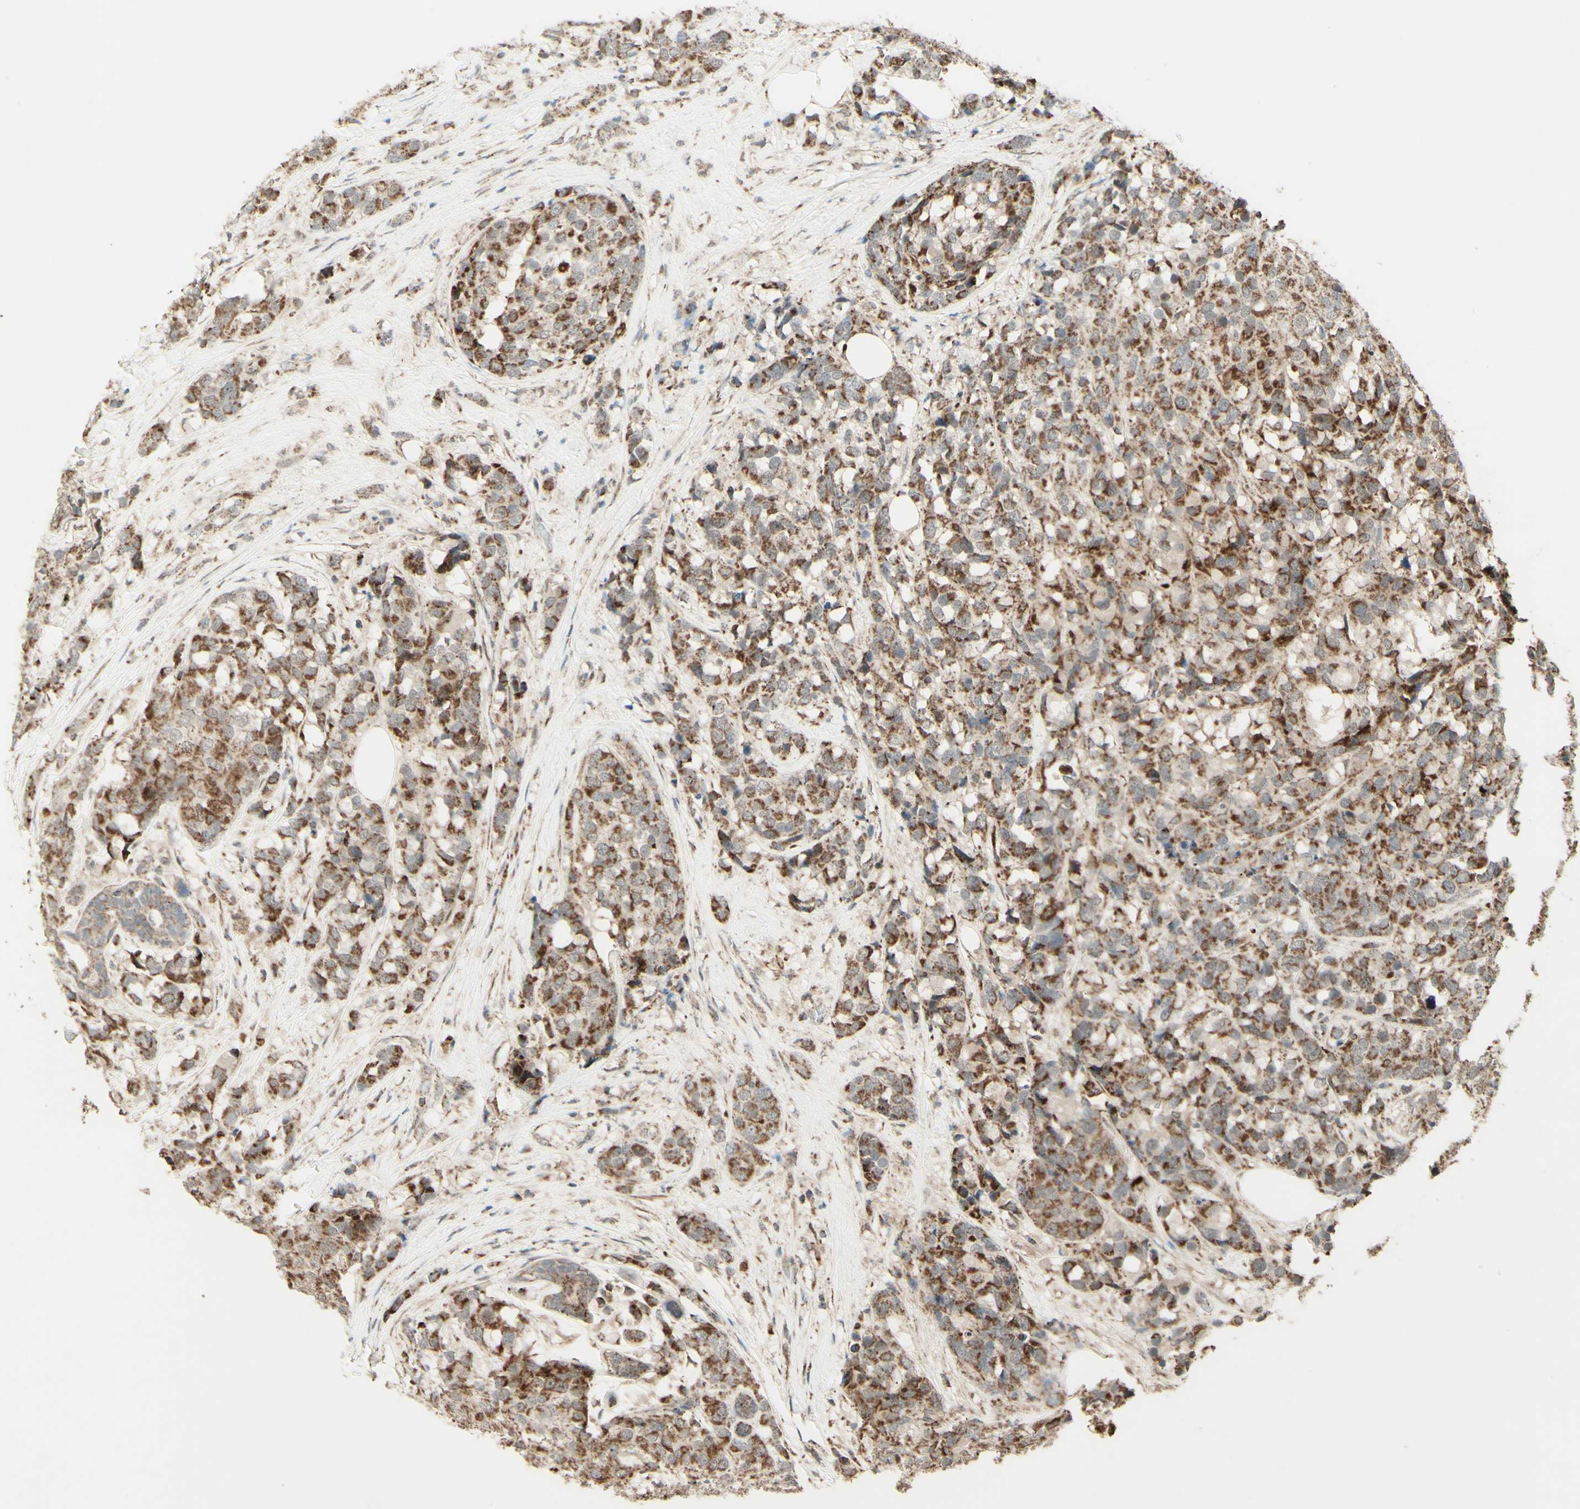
{"staining": {"intensity": "moderate", "quantity": ">75%", "location": "cytoplasmic/membranous"}, "tissue": "breast cancer", "cell_type": "Tumor cells", "image_type": "cancer", "snomed": [{"axis": "morphology", "description": "Lobular carcinoma"}, {"axis": "topography", "description": "Breast"}], "caption": "High-magnification brightfield microscopy of breast lobular carcinoma stained with DAB (brown) and counterstained with hematoxylin (blue). tumor cells exhibit moderate cytoplasmic/membranous positivity is appreciated in approximately>75% of cells.", "gene": "DHRS3", "patient": {"sex": "female", "age": 59}}